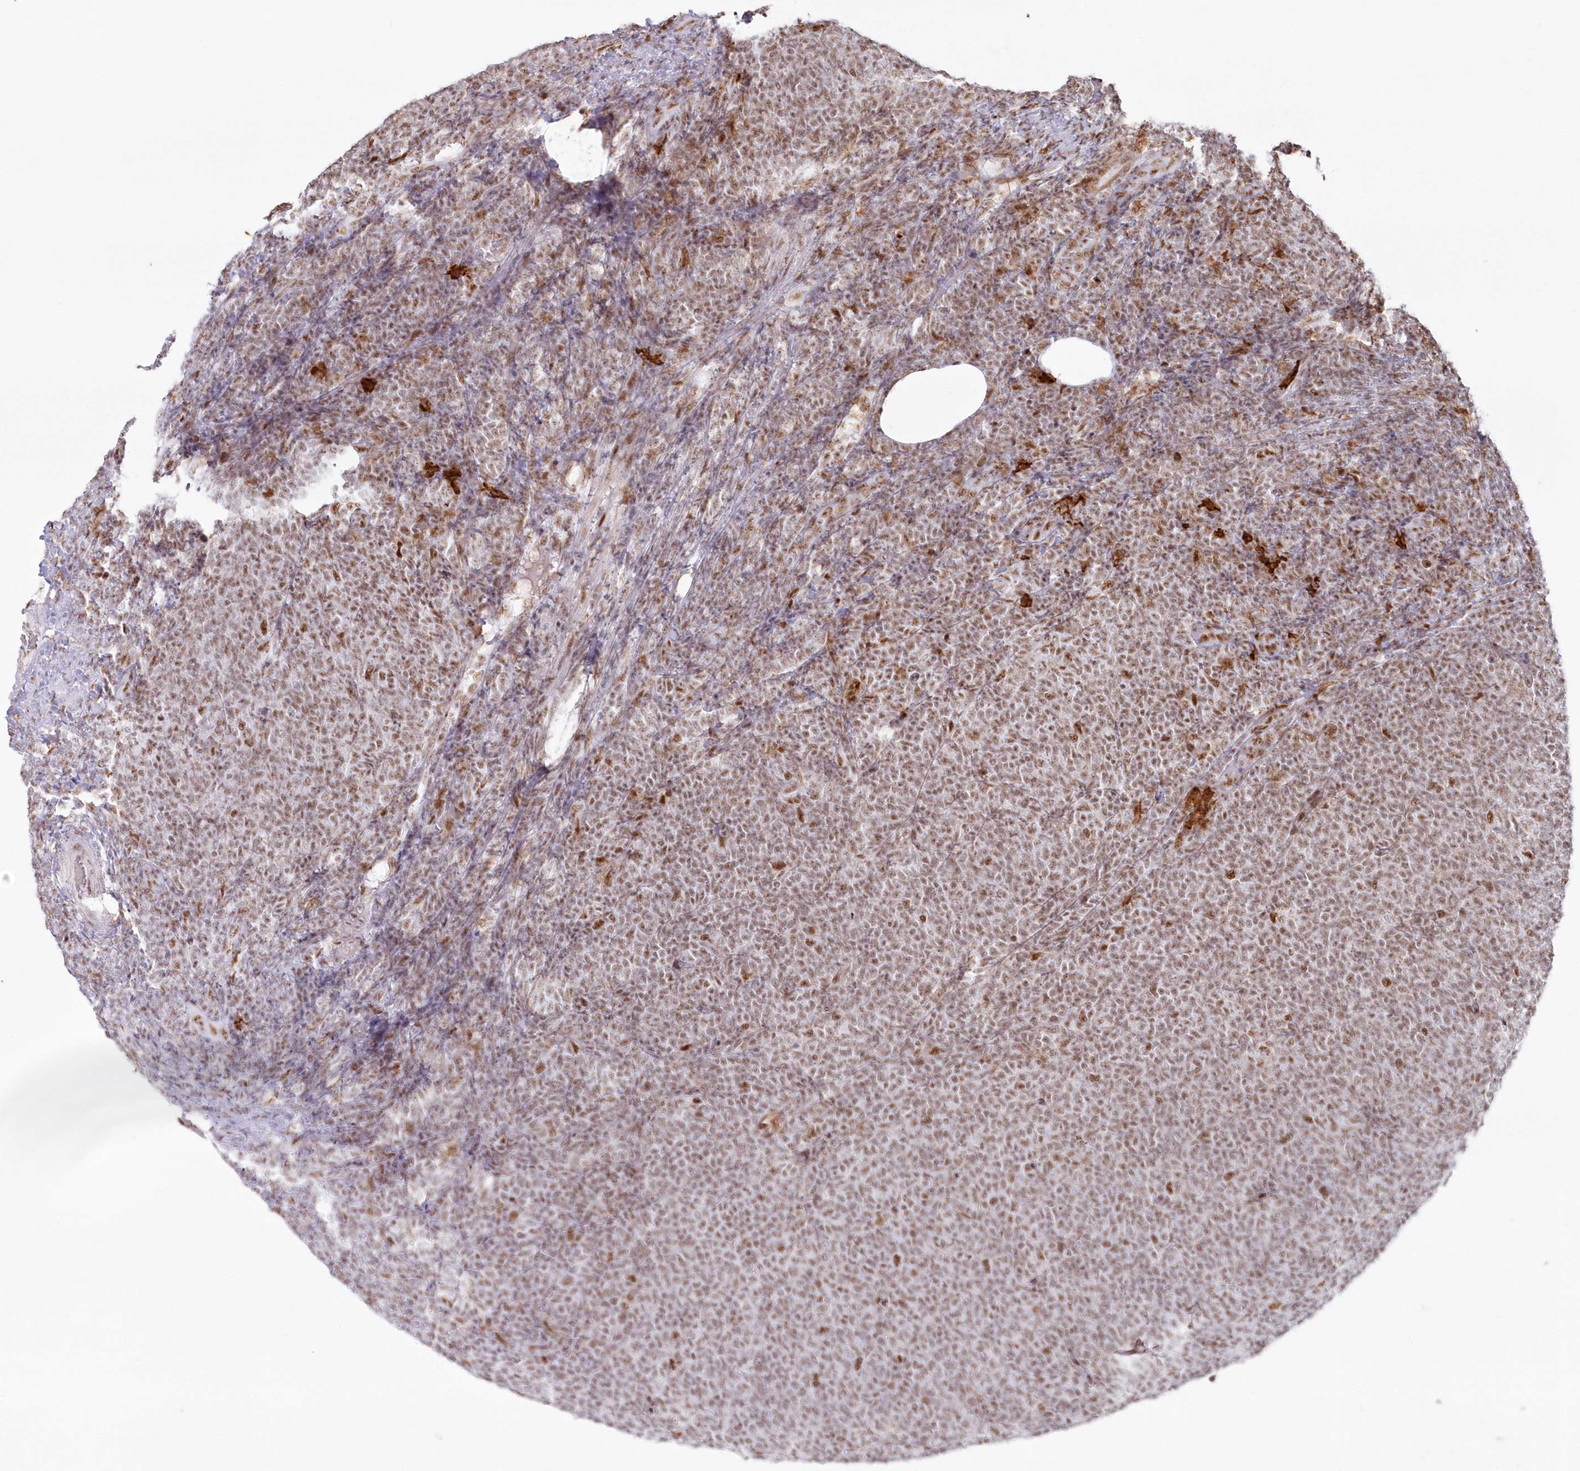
{"staining": {"intensity": "weak", "quantity": ">75%", "location": "nuclear"}, "tissue": "lymphoma", "cell_type": "Tumor cells", "image_type": "cancer", "snomed": [{"axis": "morphology", "description": "Malignant lymphoma, non-Hodgkin's type, Low grade"}, {"axis": "topography", "description": "Lymph node"}], "caption": "Low-grade malignant lymphoma, non-Hodgkin's type stained with IHC reveals weak nuclear staining in about >75% of tumor cells.", "gene": "DDX46", "patient": {"sex": "male", "age": 66}}